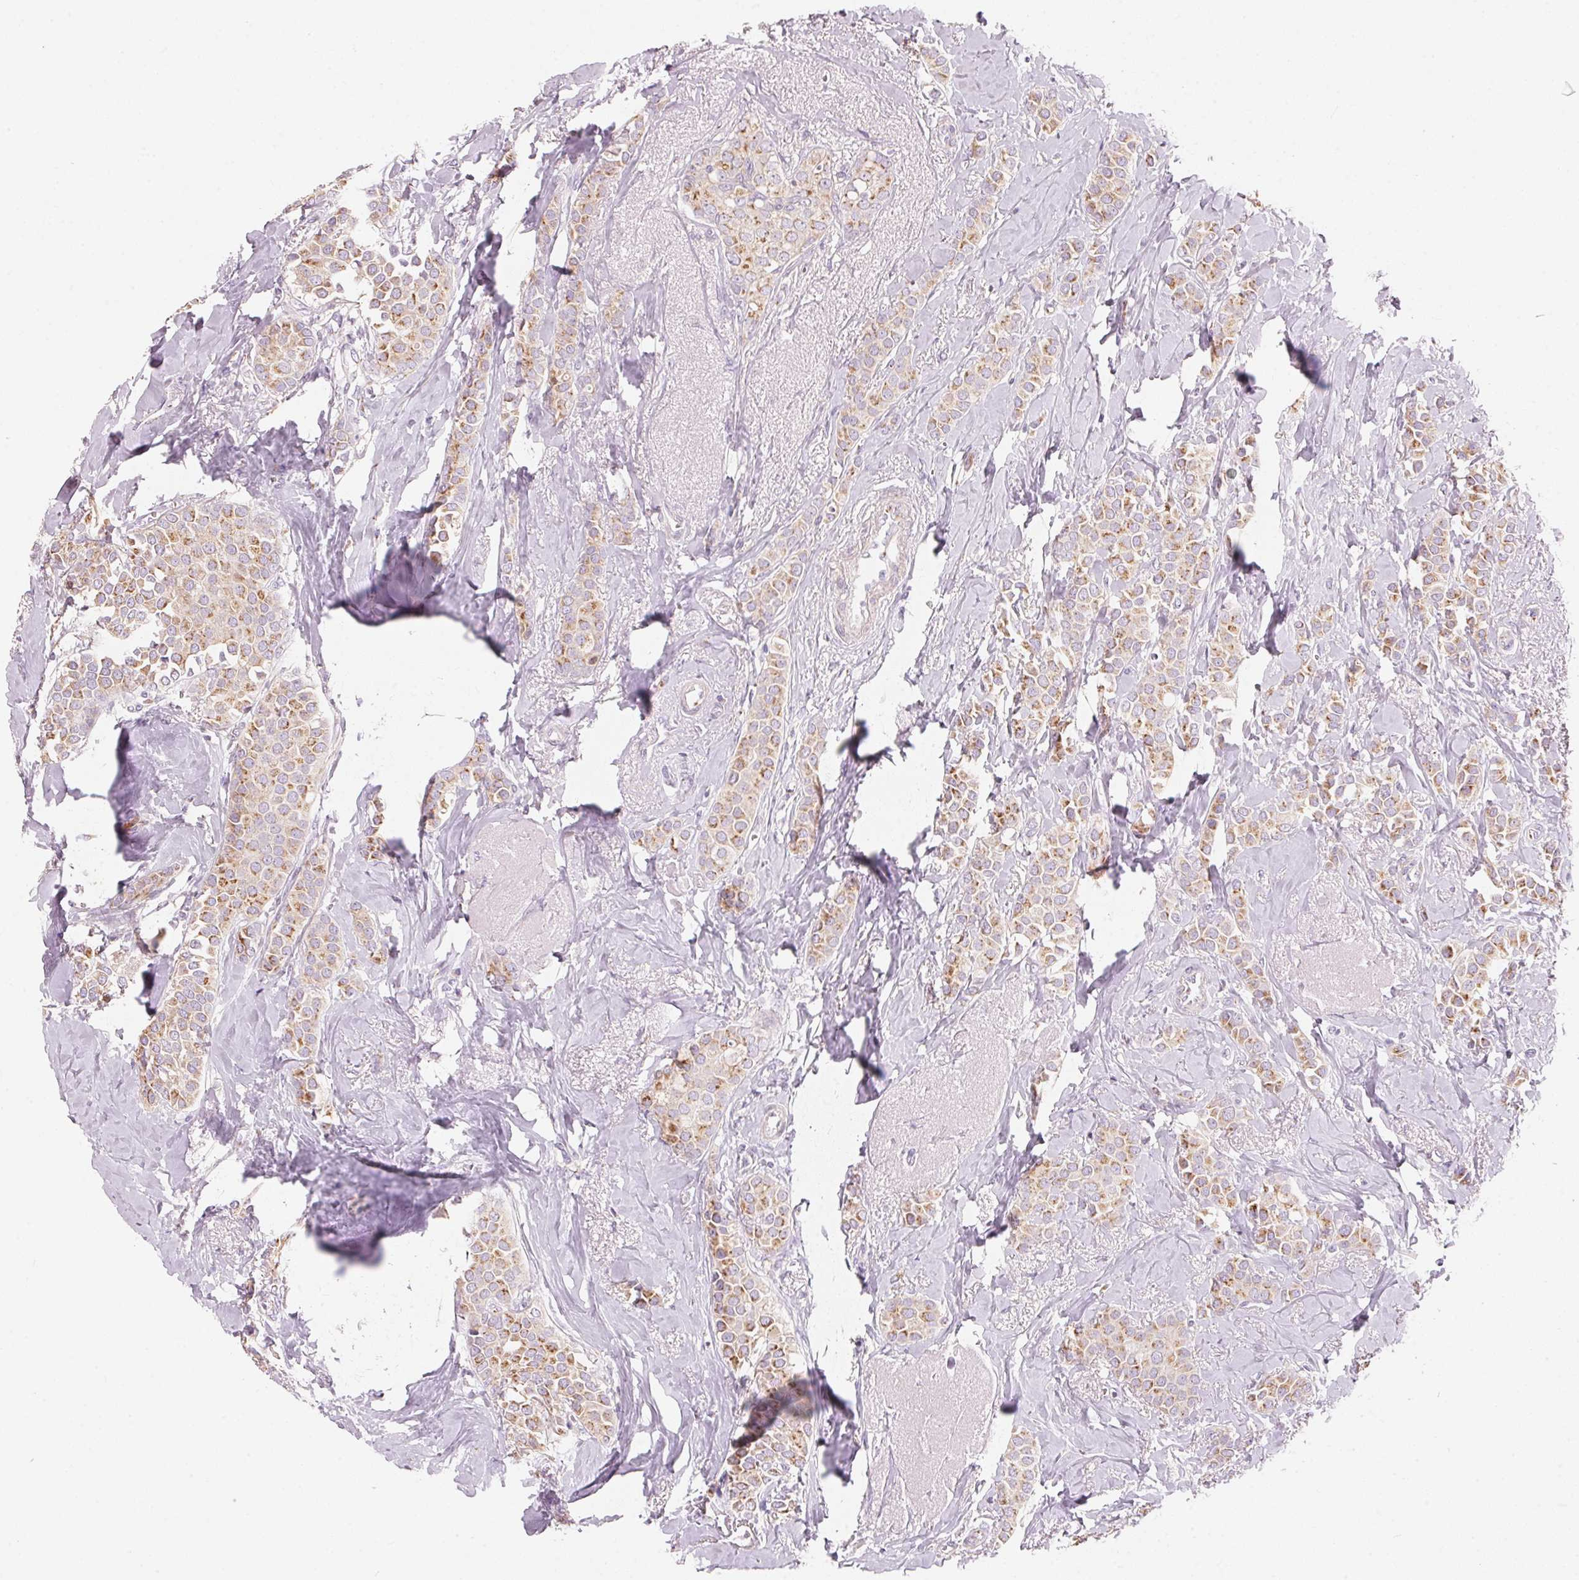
{"staining": {"intensity": "moderate", "quantity": "25%-75%", "location": "cytoplasmic/membranous"}, "tissue": "breast cancer", "cell_type": "Tumor cells", "image_type": "cancer", "snomed": [{"axis": "morphology", "description": "Duct carcinoma"}, {"axis": "topography", "description": "Breast"}], "caption": "Breast intraductal carcinoma tissue shows moderate cytoplasmic/membranous expression in about 25%-75% of tumor cells, visualized by immunohistochemistry.", "gene": "DRAM2", "patient": {"sex": "female", "age": 79}}